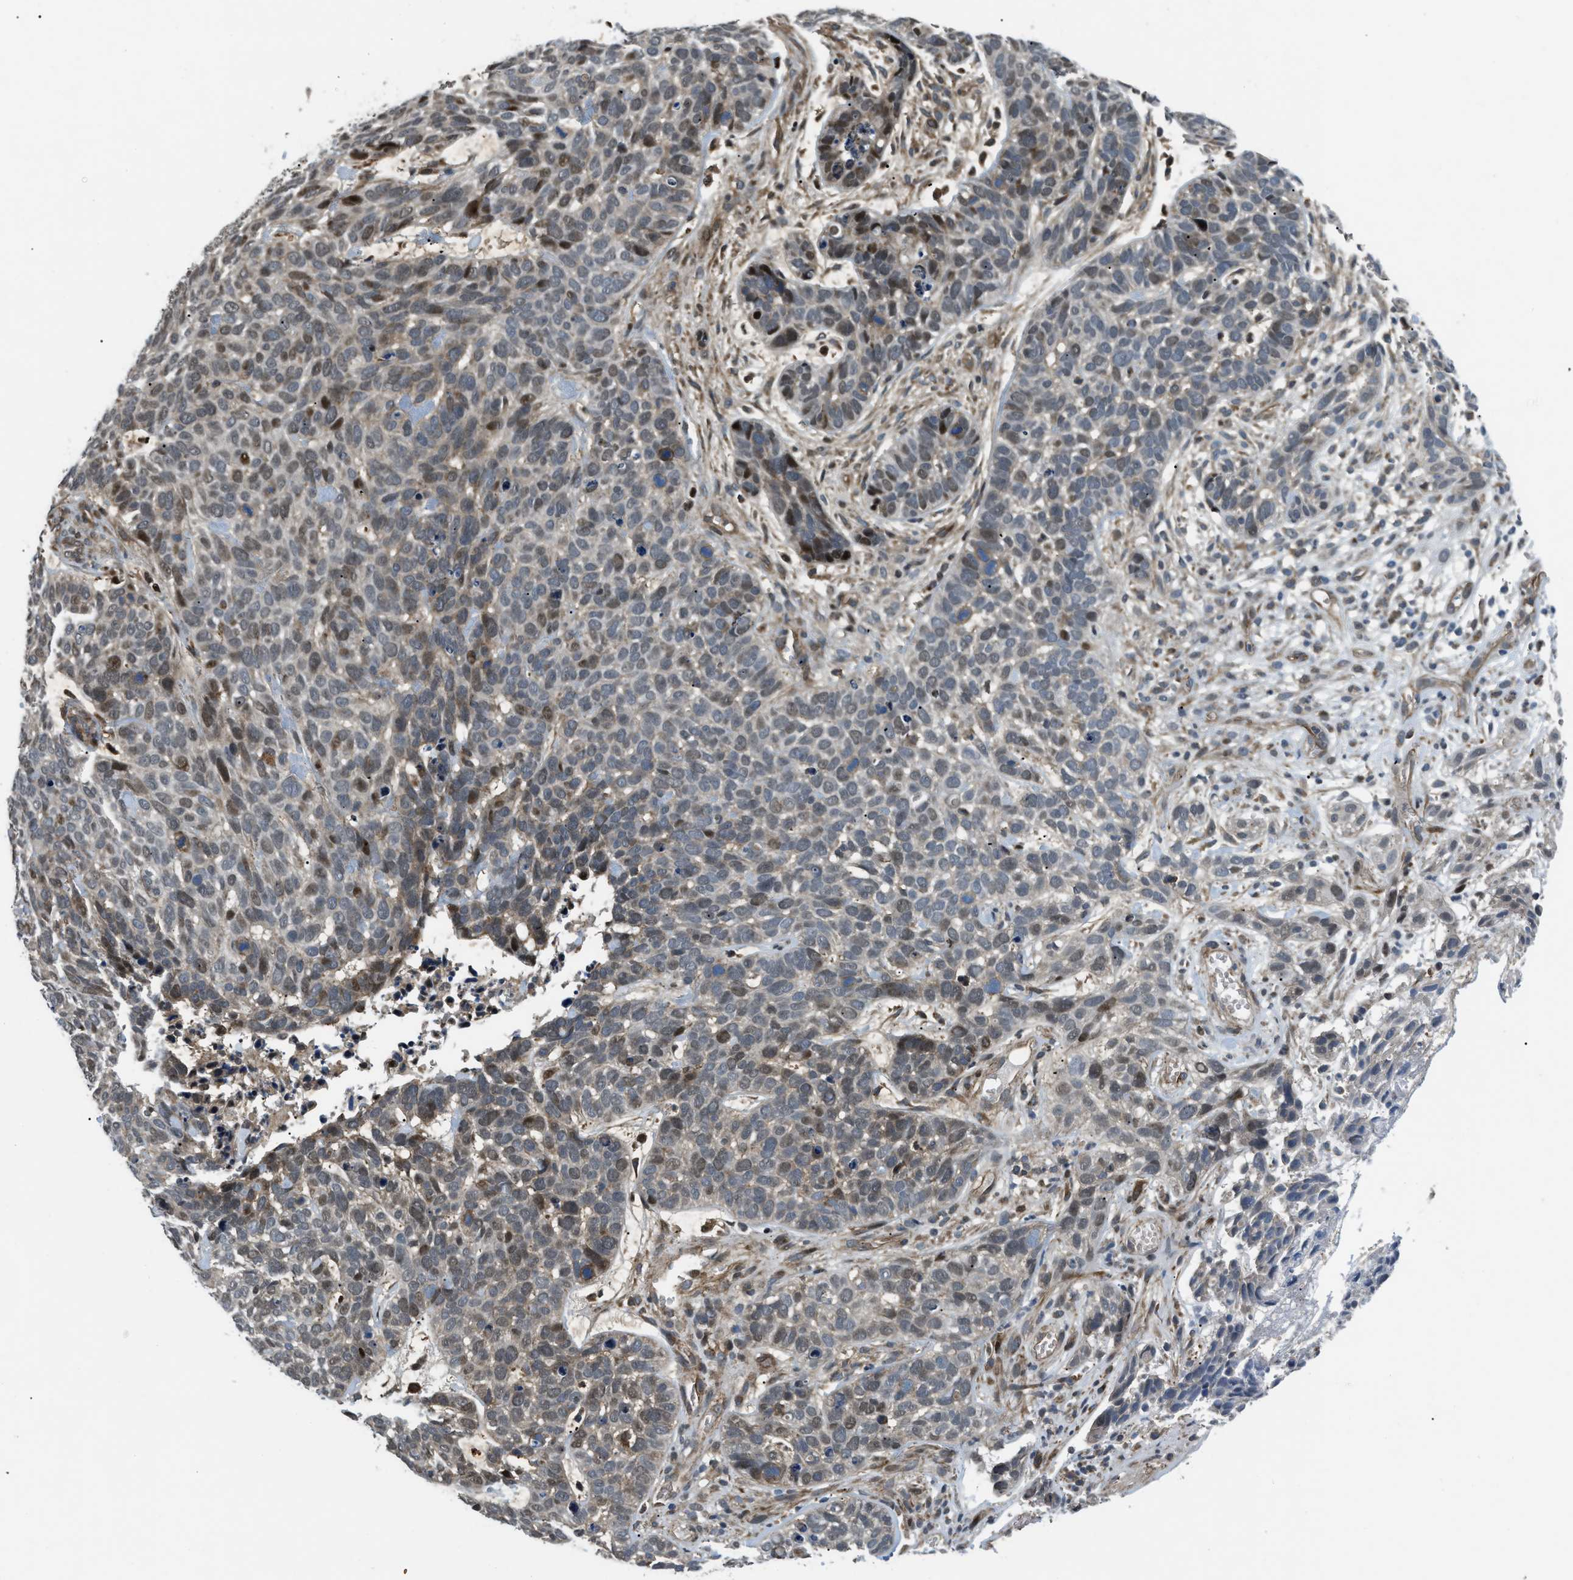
{"staining": {"intensity": "weak", "quantity": "25%-75%", "location": "nuclear"}, "tissue": "skin cancer", "cell_type": "Tumor cells", "image_type": "cancer", "snomed": [{"axis": "morphology", "description": "Basal cell carcinoma"}, {"axis": "topography", "description": "Skin"}], "caption": "Basal cell carcinoma (skin) stained for a protein (brown) reveals weak nuclear positive staining in approximately 25%-75% of tumor cells.", "gene": "LTA4H", "patient": {"sex": "male", "age": 87}}